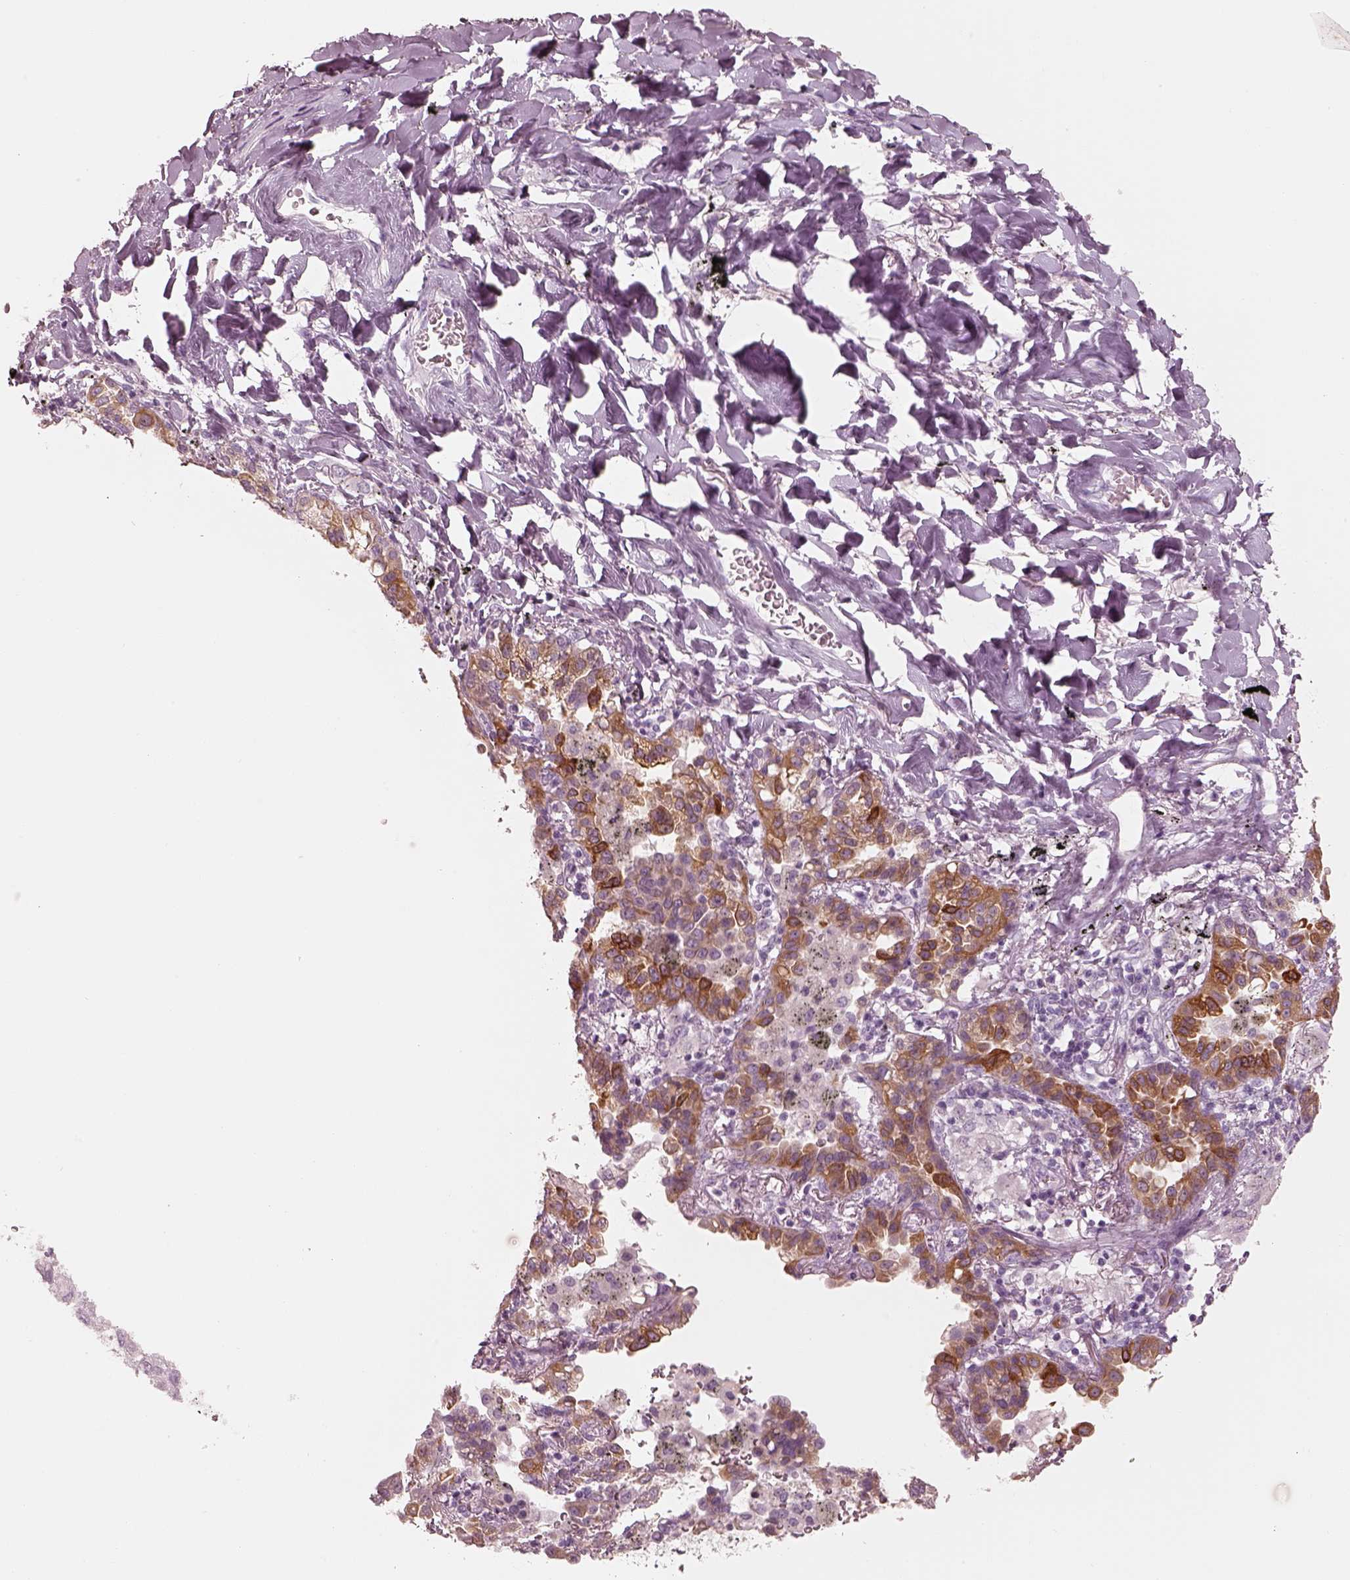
{"staining": {"intensity": "moderate", "quantity": "25%-75%", "location": "cytoplasmic/membranous"}, "tissue": "lung cancer", "cell_type": "Tumor cells", "image_type": "cancer", "snomed": [{"axis": "morphology", "description": "Normal tissue, NOS"}, {"axis": "morphology", "description": "Adenocarcinoma, NOS"}, {"axis": "topography", "description": "Lung"}], "caption": "Lung cancer (adenocarcinoma) stained with a brown dye exhibits moderate cytoplasmic/membranous positive expression in about 25%-75% of tumor cells.", "gene": "PON3", "patient": {"sex": "male", "age": 59}}